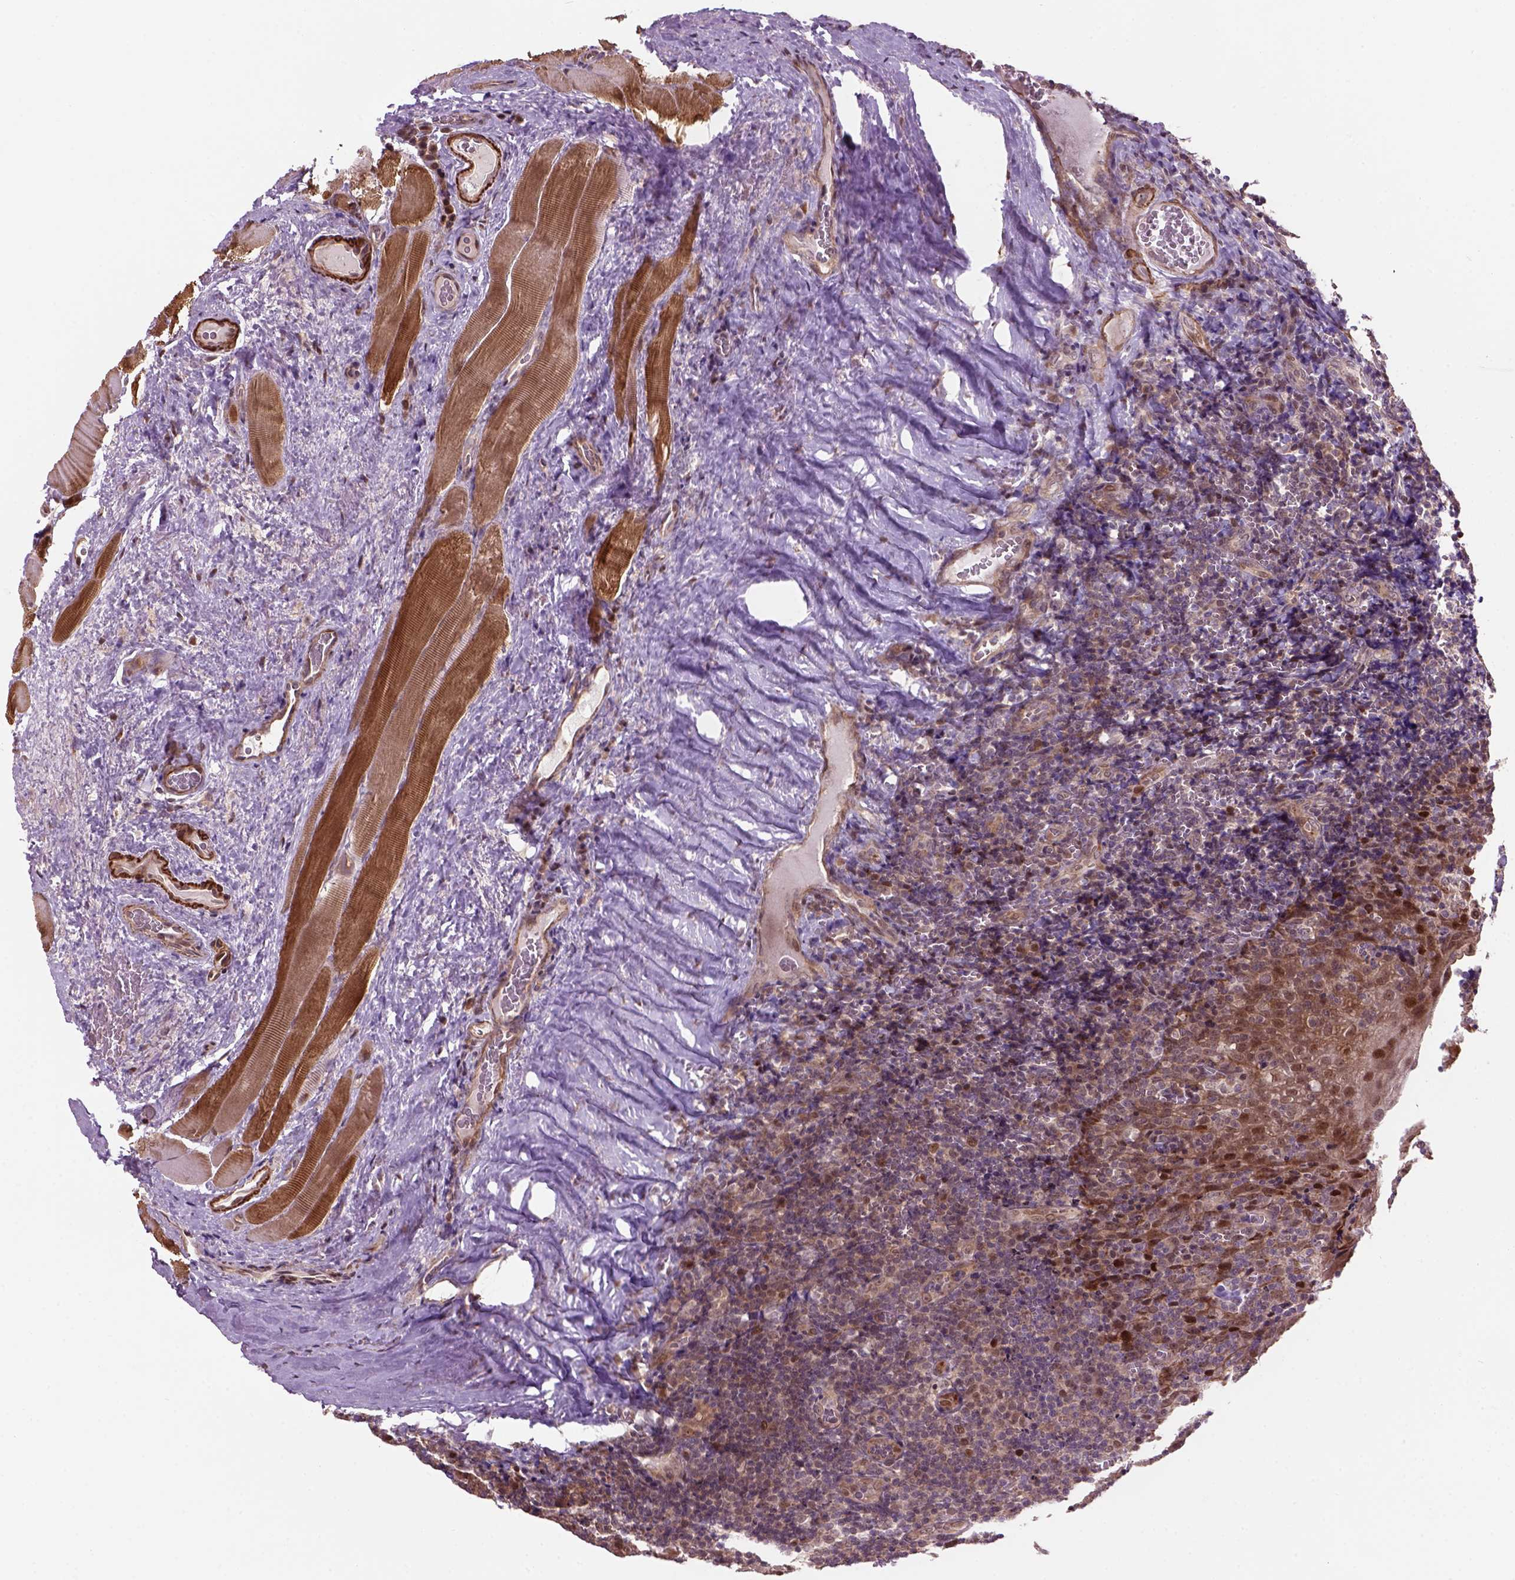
{"staining": {"intensity": "moderate", "quantity": "<25%", "location": "cytoplasmic/membranous,nuclear"}, "tissue": "tonsil", "cell_type": "Germinal center cells", "image_type": "normal", "snomed": [{"axis": "morphology", "description": "Normal tissue, NOS"}, {"axis": "morphology", "description": "Inflammation, NOS"}, {"axis": "topography", "description": "Tonsil"}], "caption": "Protein expression analysis of normal human tonsil reveals moderate cytoplasmic/membranous,nuclear expression in approximately <25% of germinal center cells. (IHC, brightfield microscopy, high magnification).", "gene": "PSMD11", "patient": {"sex": "female", "age": 31}}